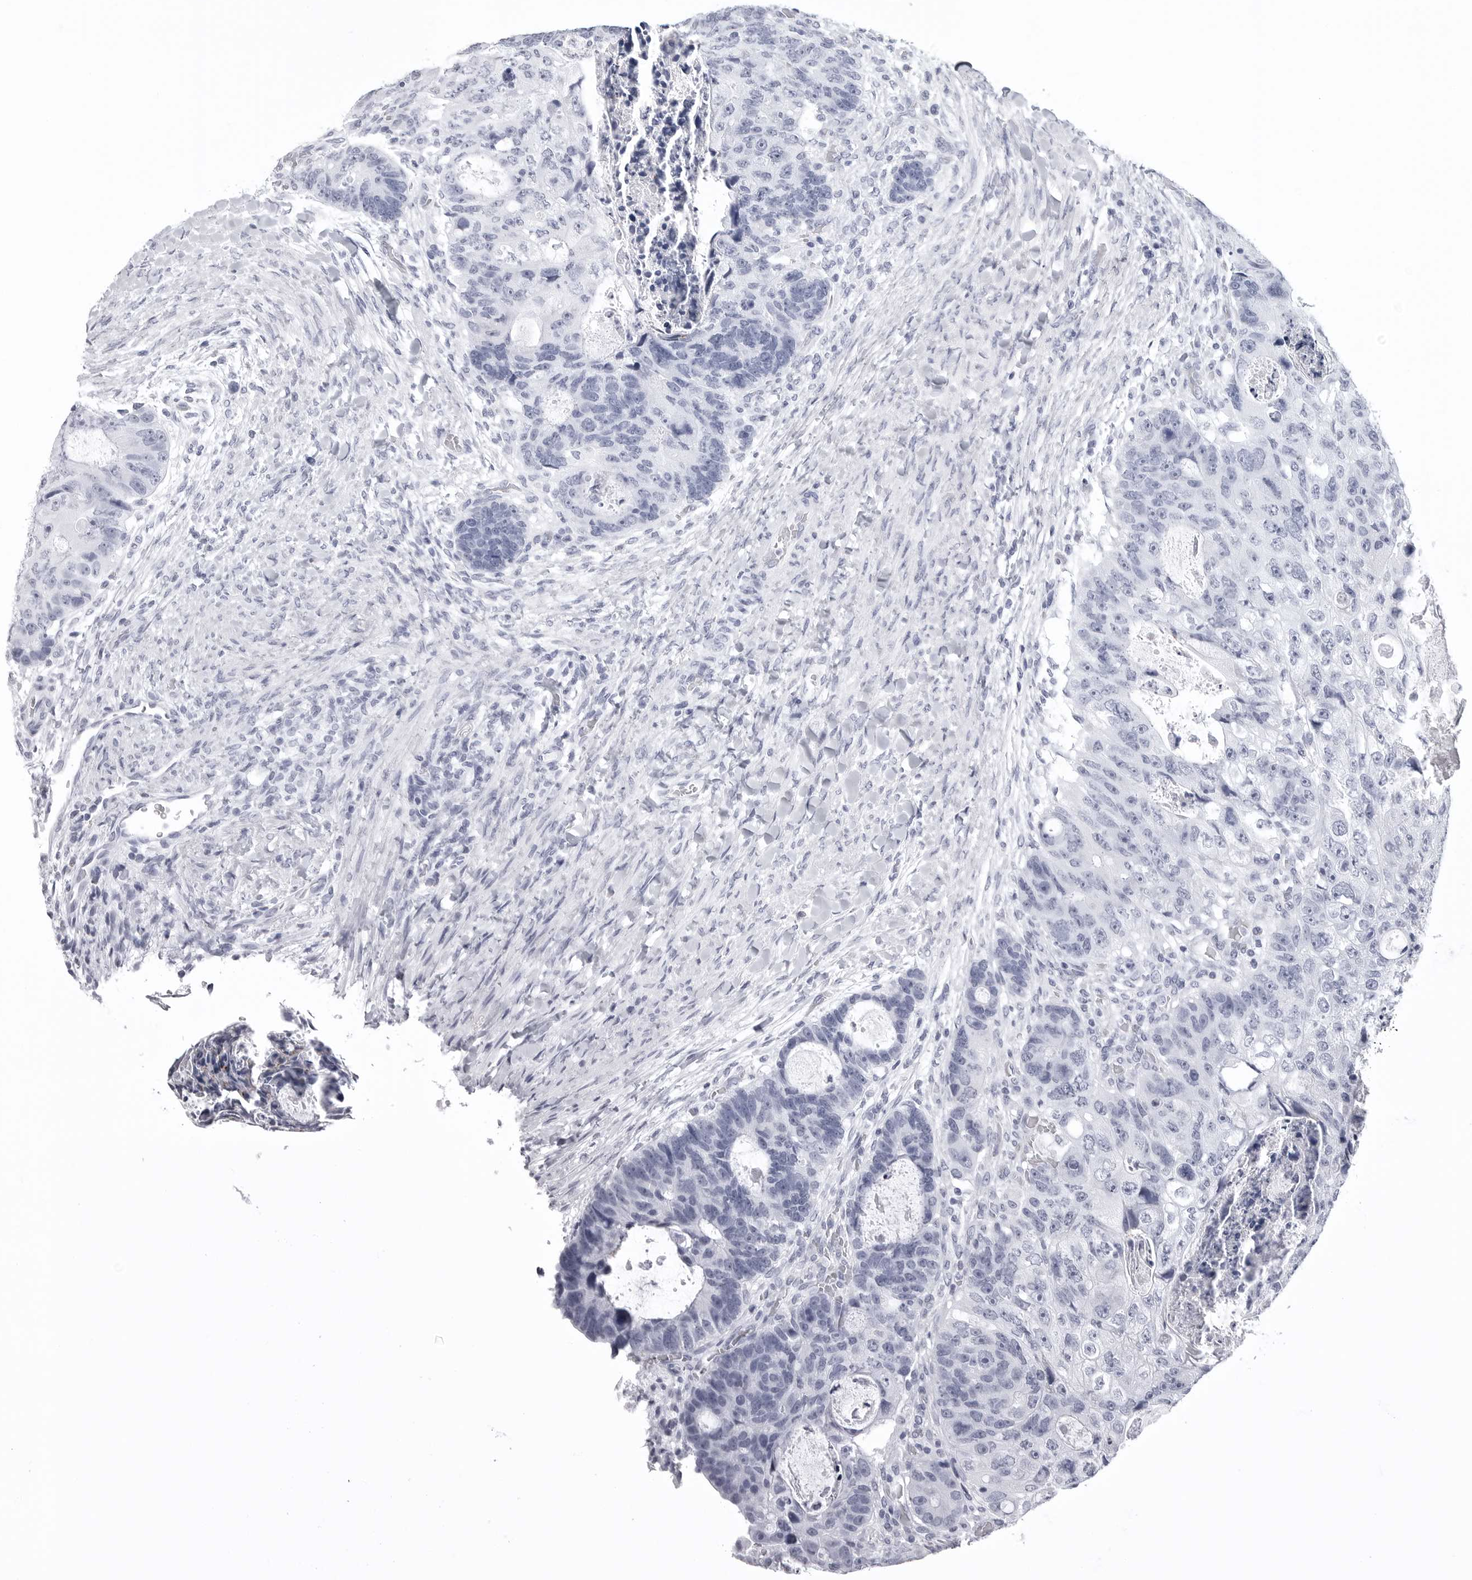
{"staining": {"intensity": "negative", "quantity": "none", "location": "none"}, "tissue": "colorectal cancer", "cell_type": "Tumor cells", "image_type": "cancer", "snomed": [{"axis": "morphology", "description": "Adenocarcinoma, NOS"}, {"axis": "topography", "description": "Rectum"}], "caption": "Colorectal adenocarcinoma stained for a protein using immunohistochemistry reveals no expression tumor cells.", "gene": "LGALS4", "patient": {"sex": "male", "age": 59}}